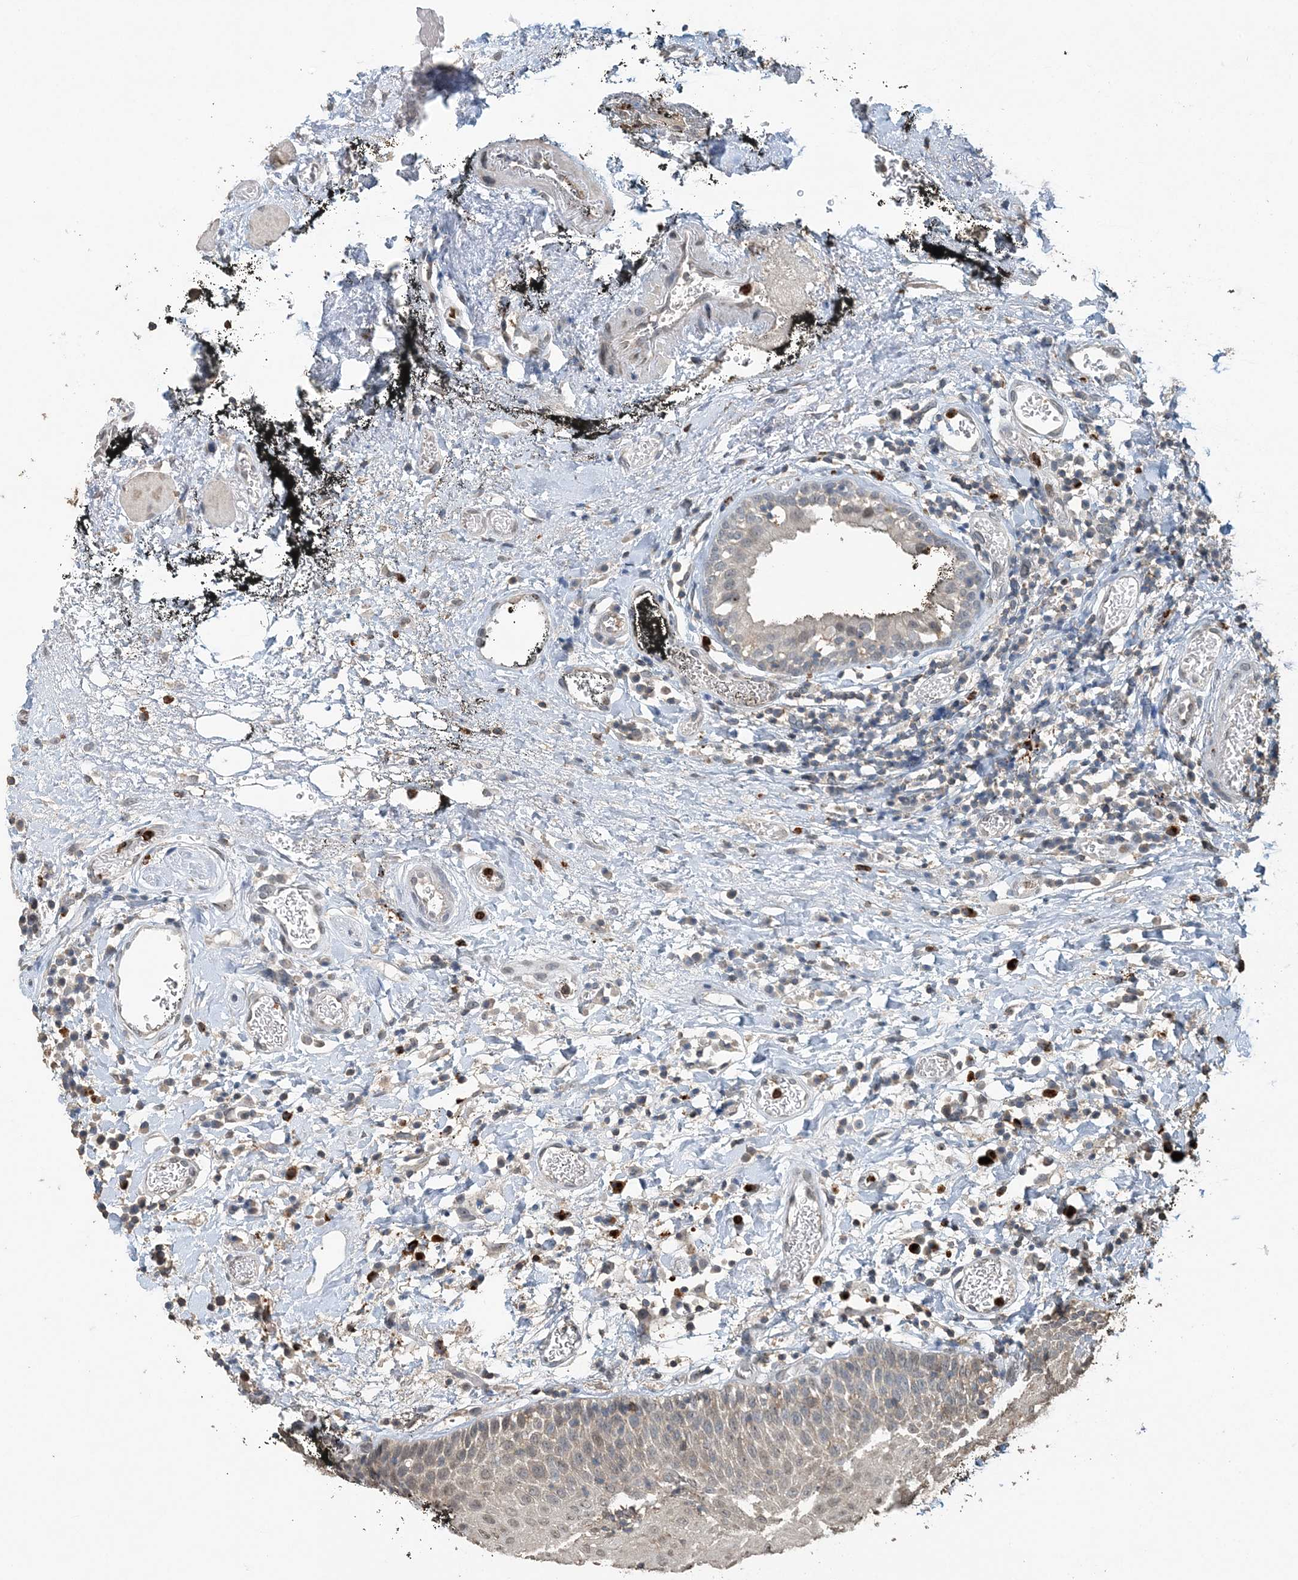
{"staining": {"intensity": "negative", "quantity": "none", "location": "none"}, "tissue": "oral mucosa", "cell_type": "Squamous epithelial cells", "image_type": "normal", "snomed": [{"axis": "morphology", "description": "Normal tissue, NOS"}, {"axis": "topography", "description": "Oral tissue"}], "caption": "Immunohistochemistry of unremarkable human oral mucosa displays no positivity in squamous epithelial cells.", "gene": "FAM110A", "patient": {"sex": "male", "age": 74}}